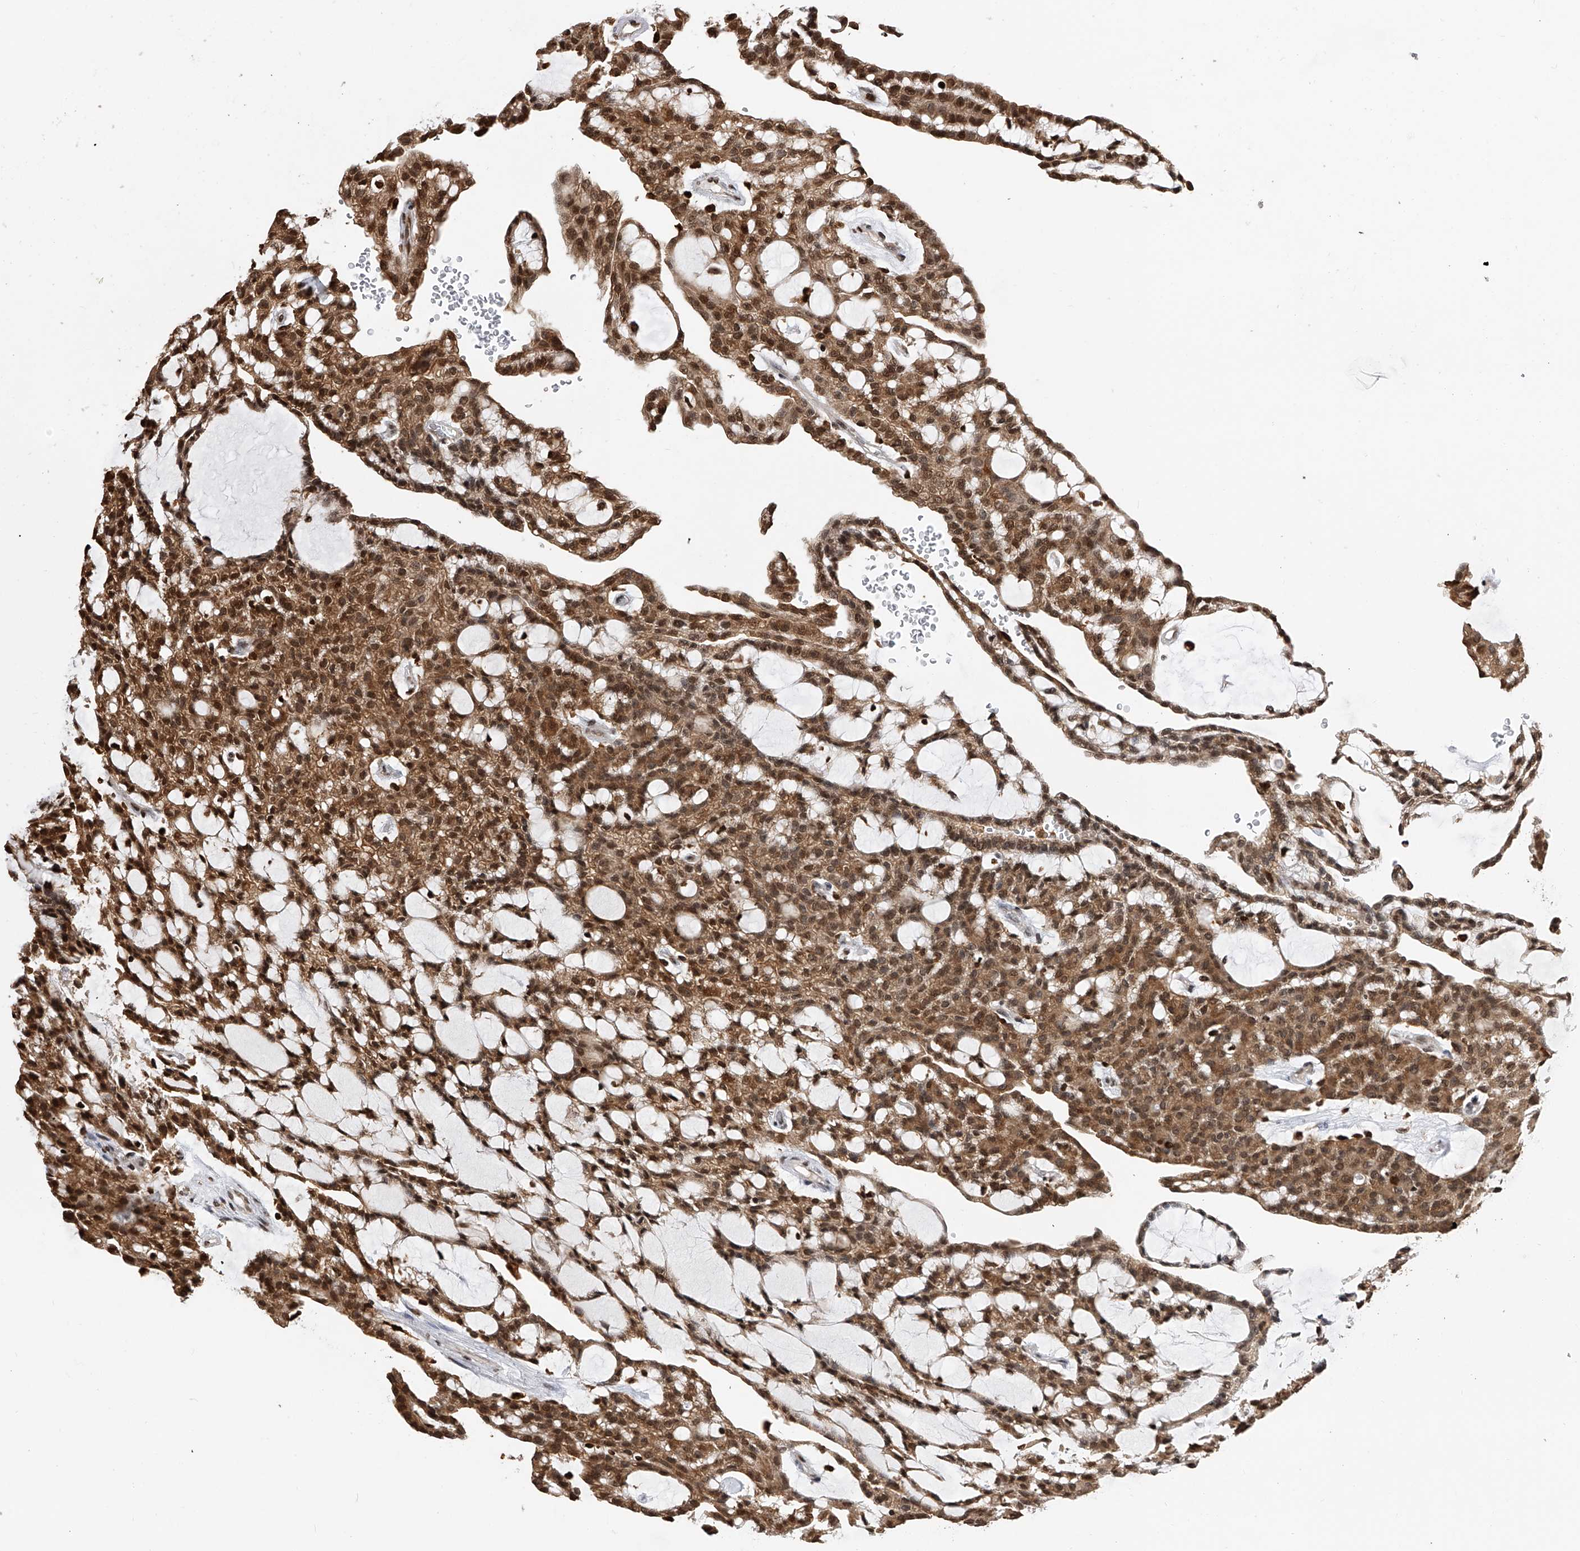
{"staining": {"intensity": "strong", "quantity": ">75%", "location": "cytoplasmic/membranous,nuclear"}, "tissue": "renal cancer", "cell_type": "Tumor cells", "image_type": "cancer", "snomed": [{"axis": "morphology", "description": "Adenocarcinoma, NOS"}, {"axis": "topography", "description": "Kidney"}], "caption": "Protein expression analysis of human renal cancer (adenocarcinoma) reveals strong cytoplasmic/membranous and nuclear positivity in about >75% of tumor cells.", "gene": "CFAP410", "patient": {"sex": "male", "age": 63}}